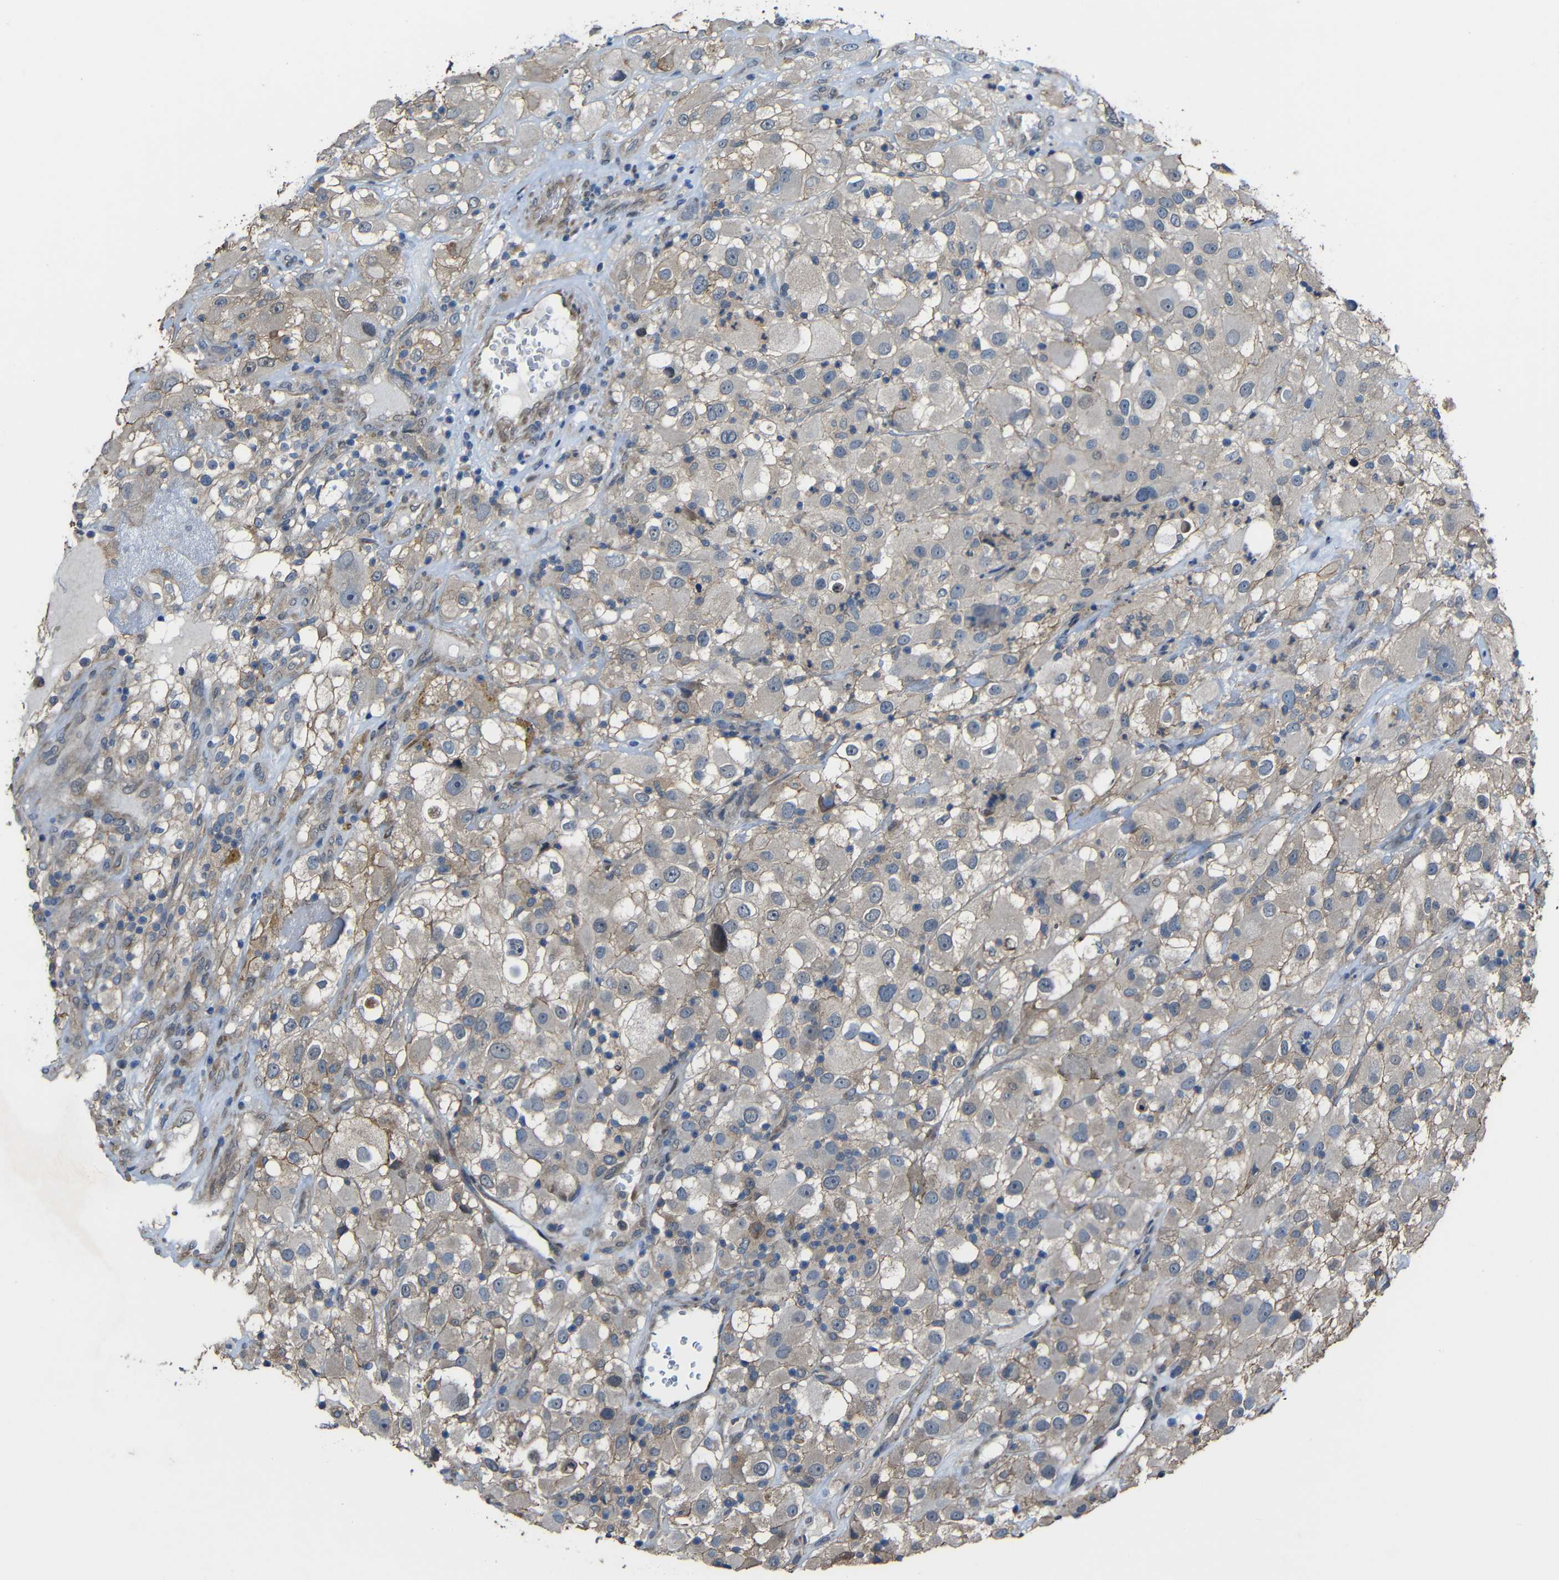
{"staining": {"intensity": "weak", "quantity": ">75%", "location": "cytoplasmic/membranous"}, "tissue": "renal cancer", "cell_type": "Tumor cells", "image_type": "cancer", "snomed": [{"axis": "morphology", "description": "Adenocarcinoma, NOS"}, {"axis": "topography", "description": "Kidney"}], "caption": "Adenocarcinoma (renal) stained with DAB immunohistochemistry (IHC) reveals low levels of weak cytoplasmic/membranous staining in about >75% of tumor cells.", "gene": "CHST9", "patient": {"sex": "female", "age": 52}}